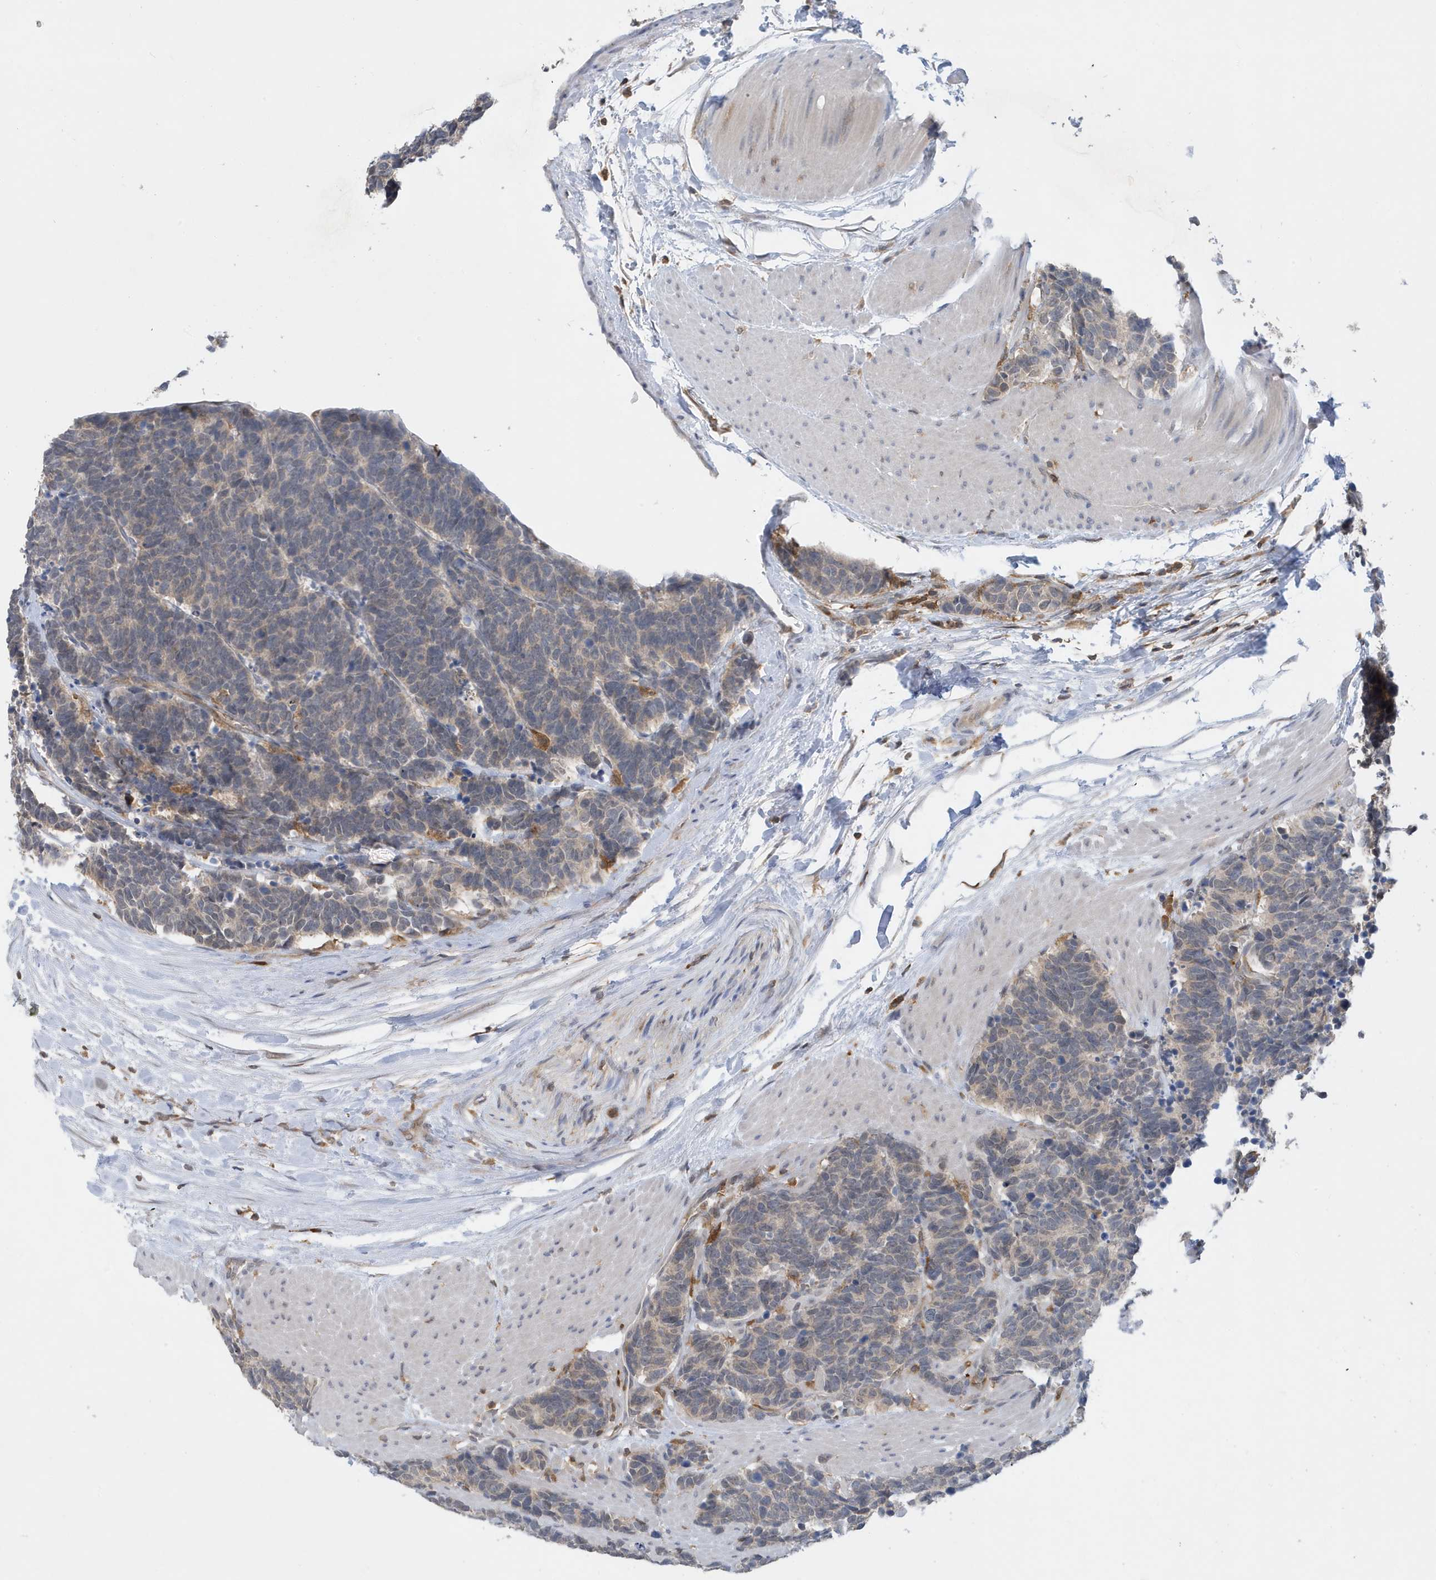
{"staining": {"intensity": "negative", "quantity": "none", "location": "none"}, "tissue": "carcinoid", "cell_type": "Tumor cells", "image_type": "cancer", "snomed": [{"axis": "morphology", "description": "Carcinoma, NOS"}, {"axis": "morphology", "description": "Carcinoid, malignant, NOS"}, {"axis": "topography", "description": "Urinary bladder"}], "caption": "An immunohistochemistry (IHC) image of carcinoid is shown. There is no staining in tumor cells of carcinoid.", "gene": "NSUN3", "patient": {"sex": "male", "age": 57}}